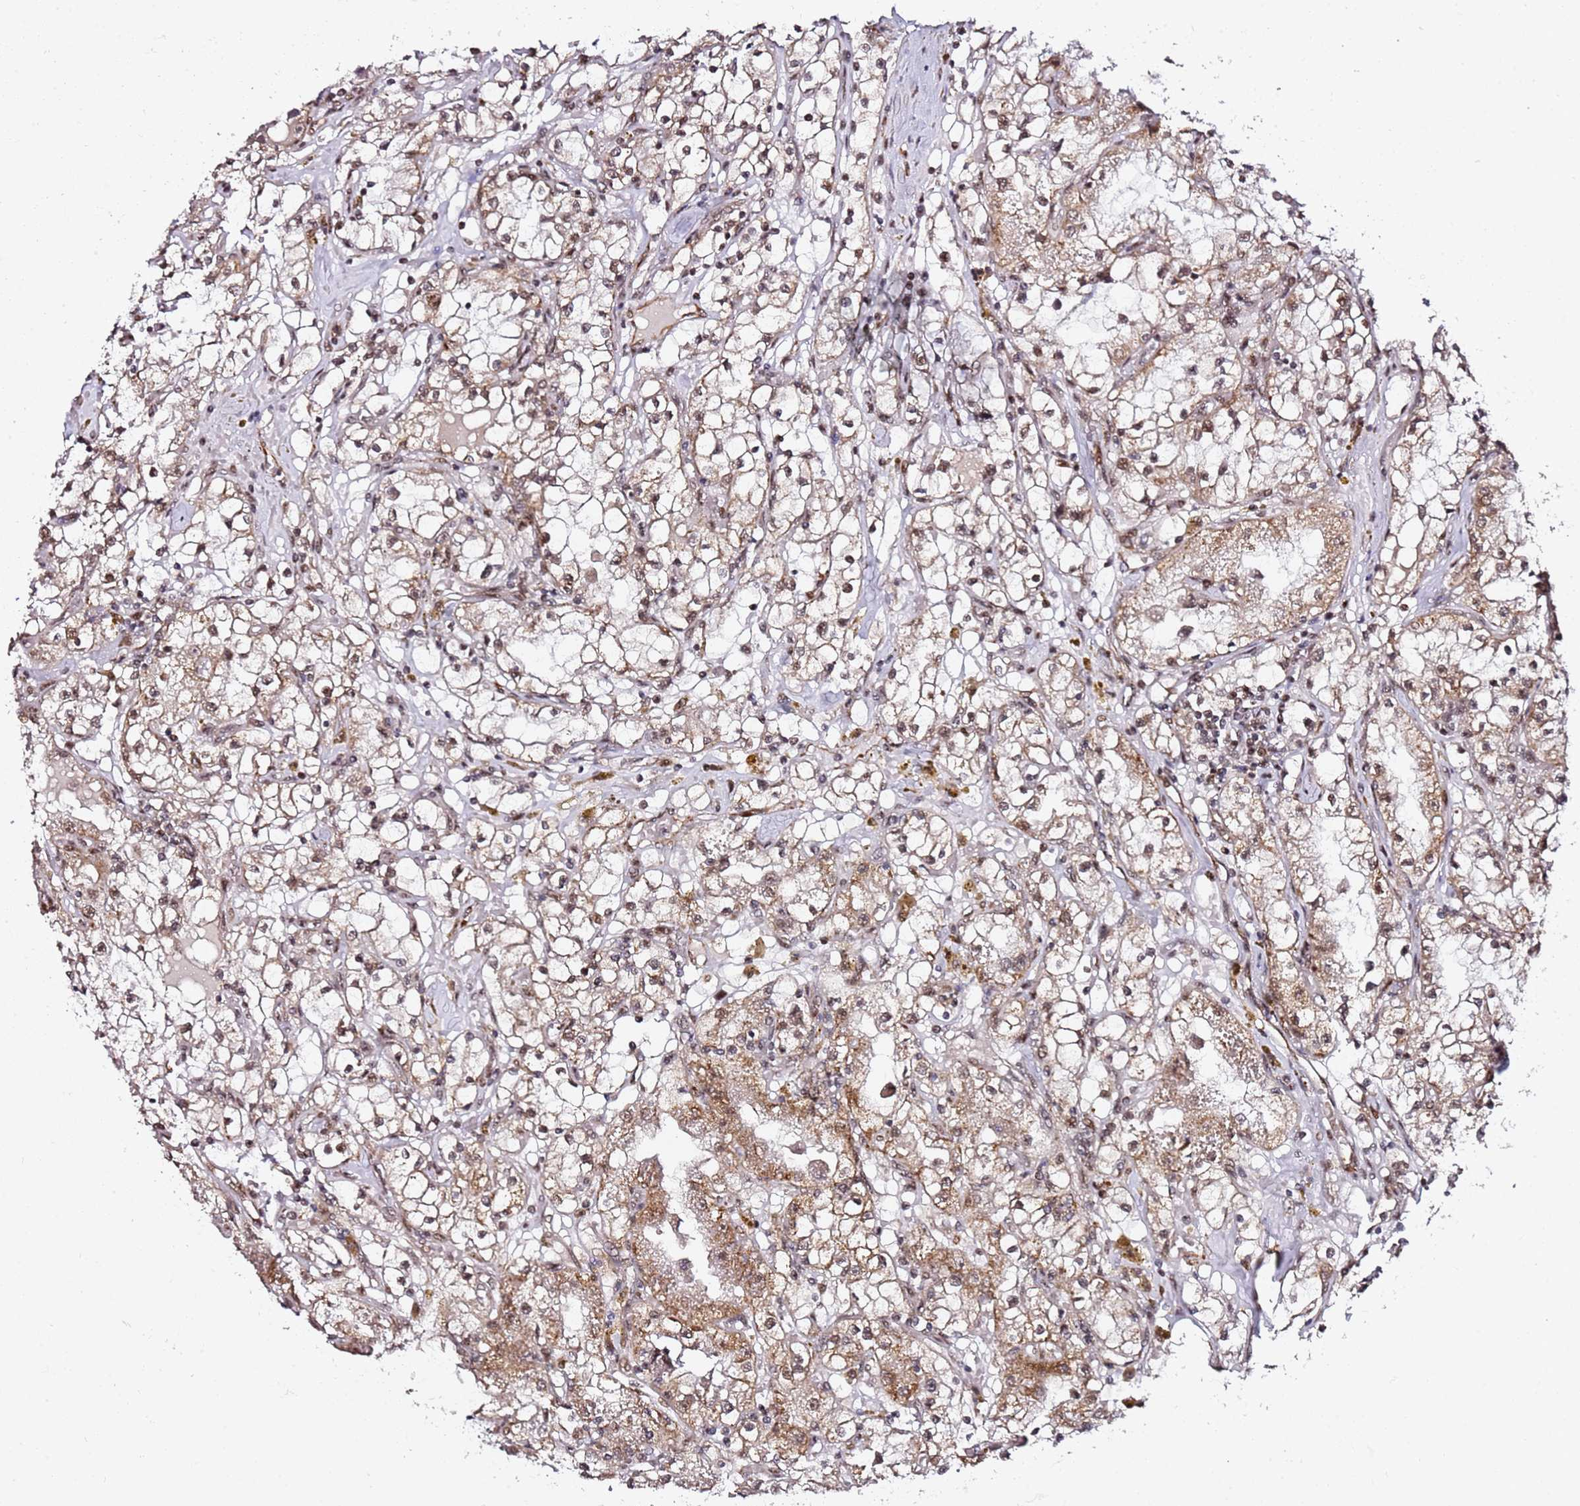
{"staining": {"intensity": "moderate", "quantity": ">75%", "location": "cytoplasmic/membranous,nuclear"}, "tissue": "renal cancer", "cell_type": "Tumor cells", "image_type": "cancer", "snomed": [{"axis": "morphology", "description": "Adenocarcinoma, NOS"}, {"axis": "topography", "description": "Kidney"}], "caption": "Protein analysis of renal cancer tissue reveals moderate cytoplasmic/membranous and nuclear expression in approximately >75% of tumor cells. (DAB = brown stain, brightfield microscopy at high magnification).", "gene": "TP53AIP1", "patient": {"sex": "male", "age": 56}}